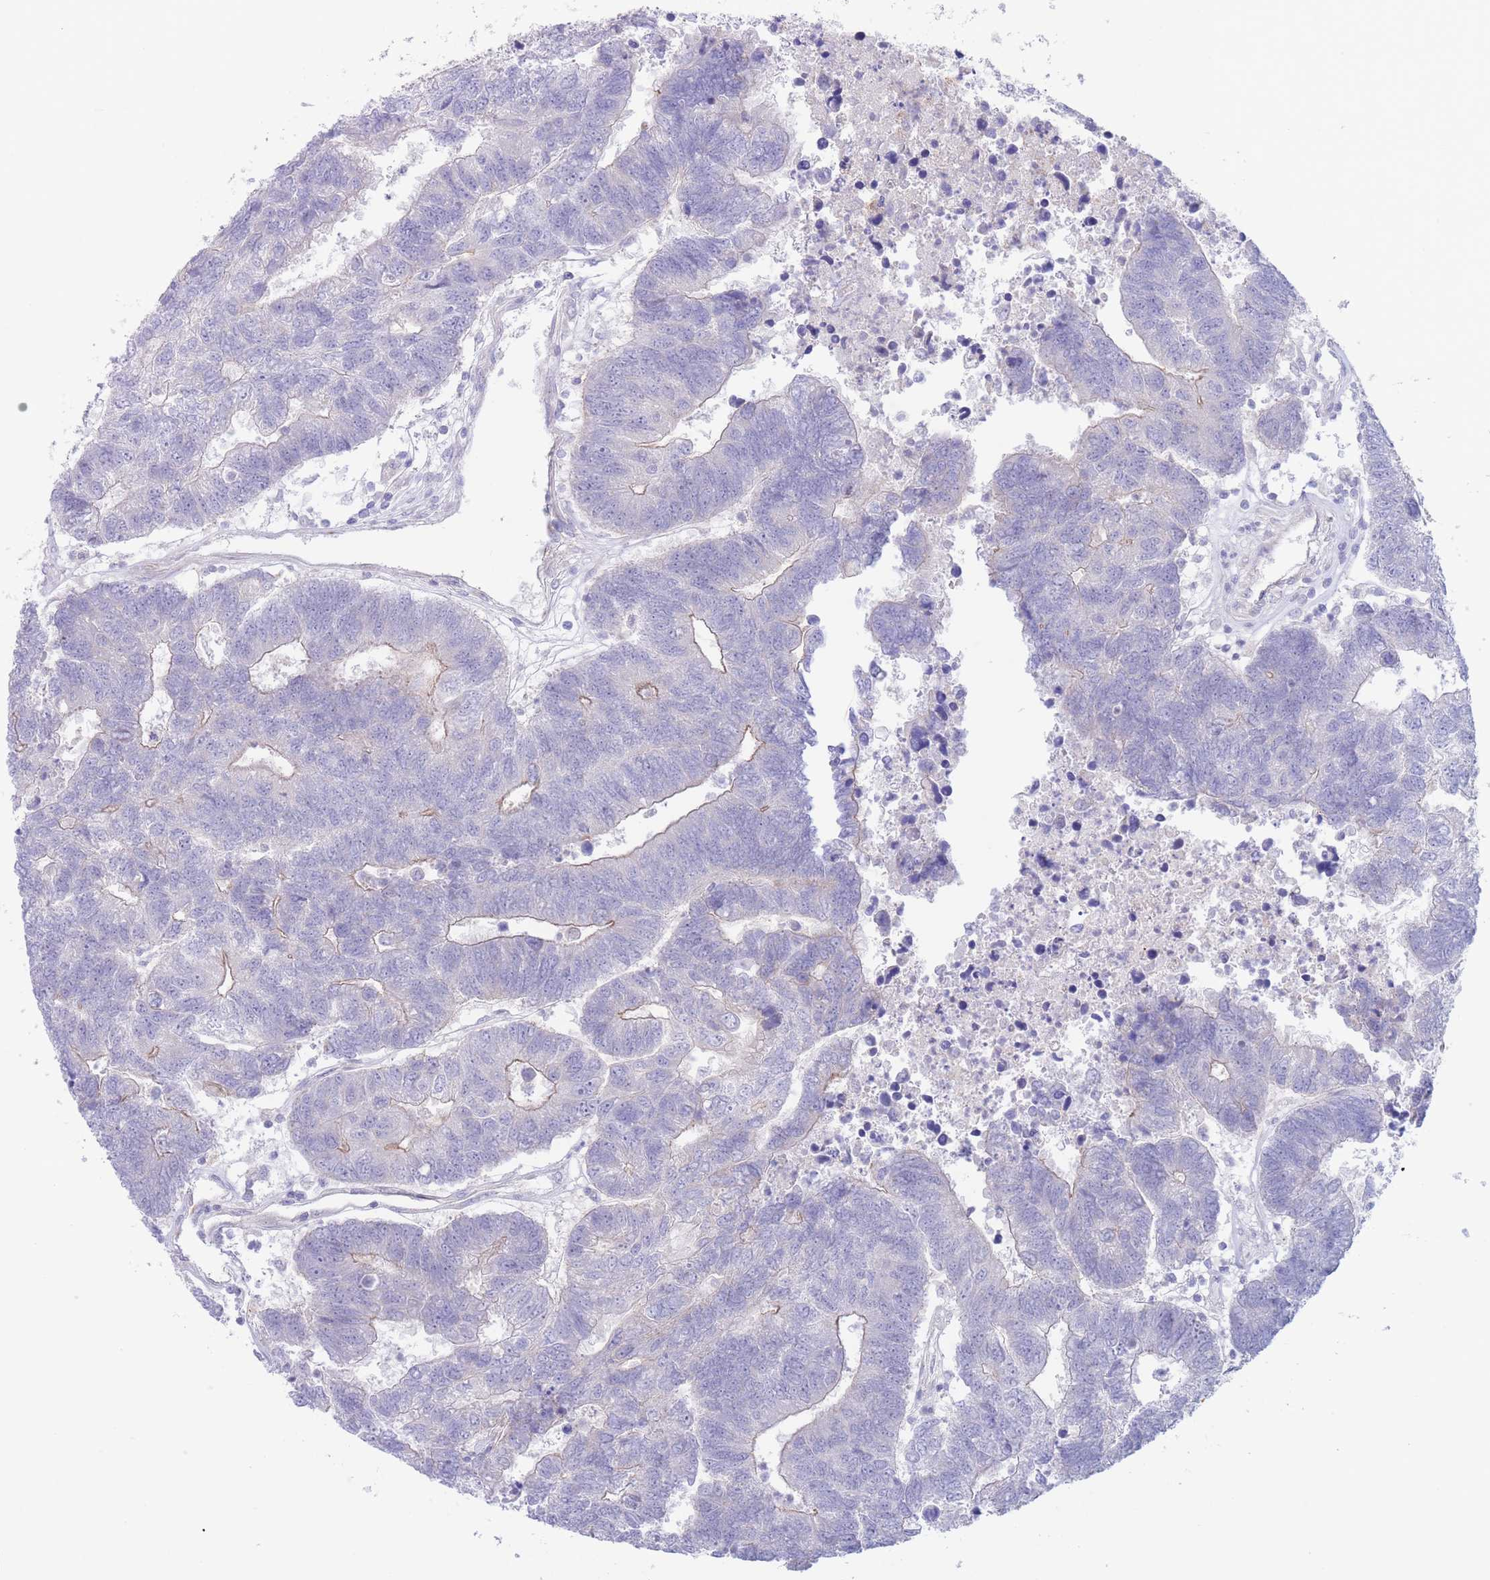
{"staining": {"intensity": "weak", "quantity": "<25%", "location": "cytoplasmic/membranous"}, "tissue": "colorectal cancer", "cell_type": "Tumor cells", "image_type": "cancer", "snomed": [{"axis": "morphology", "description": "Adenocarcinoma, NOS"}, {"axis": "topography", "description": "Colon"}], "caption": "There is no significant expression in tumor cells of colorectal adenocarcinoma. (Stains: DAB (3,3'-diaminobenzidine) IHC with hematoxylin counter stain, Microscopy: brightfield microscopy at high magnification).", "gene": "ALS2CL", "patient": {"sex": "female", "age": 48}}